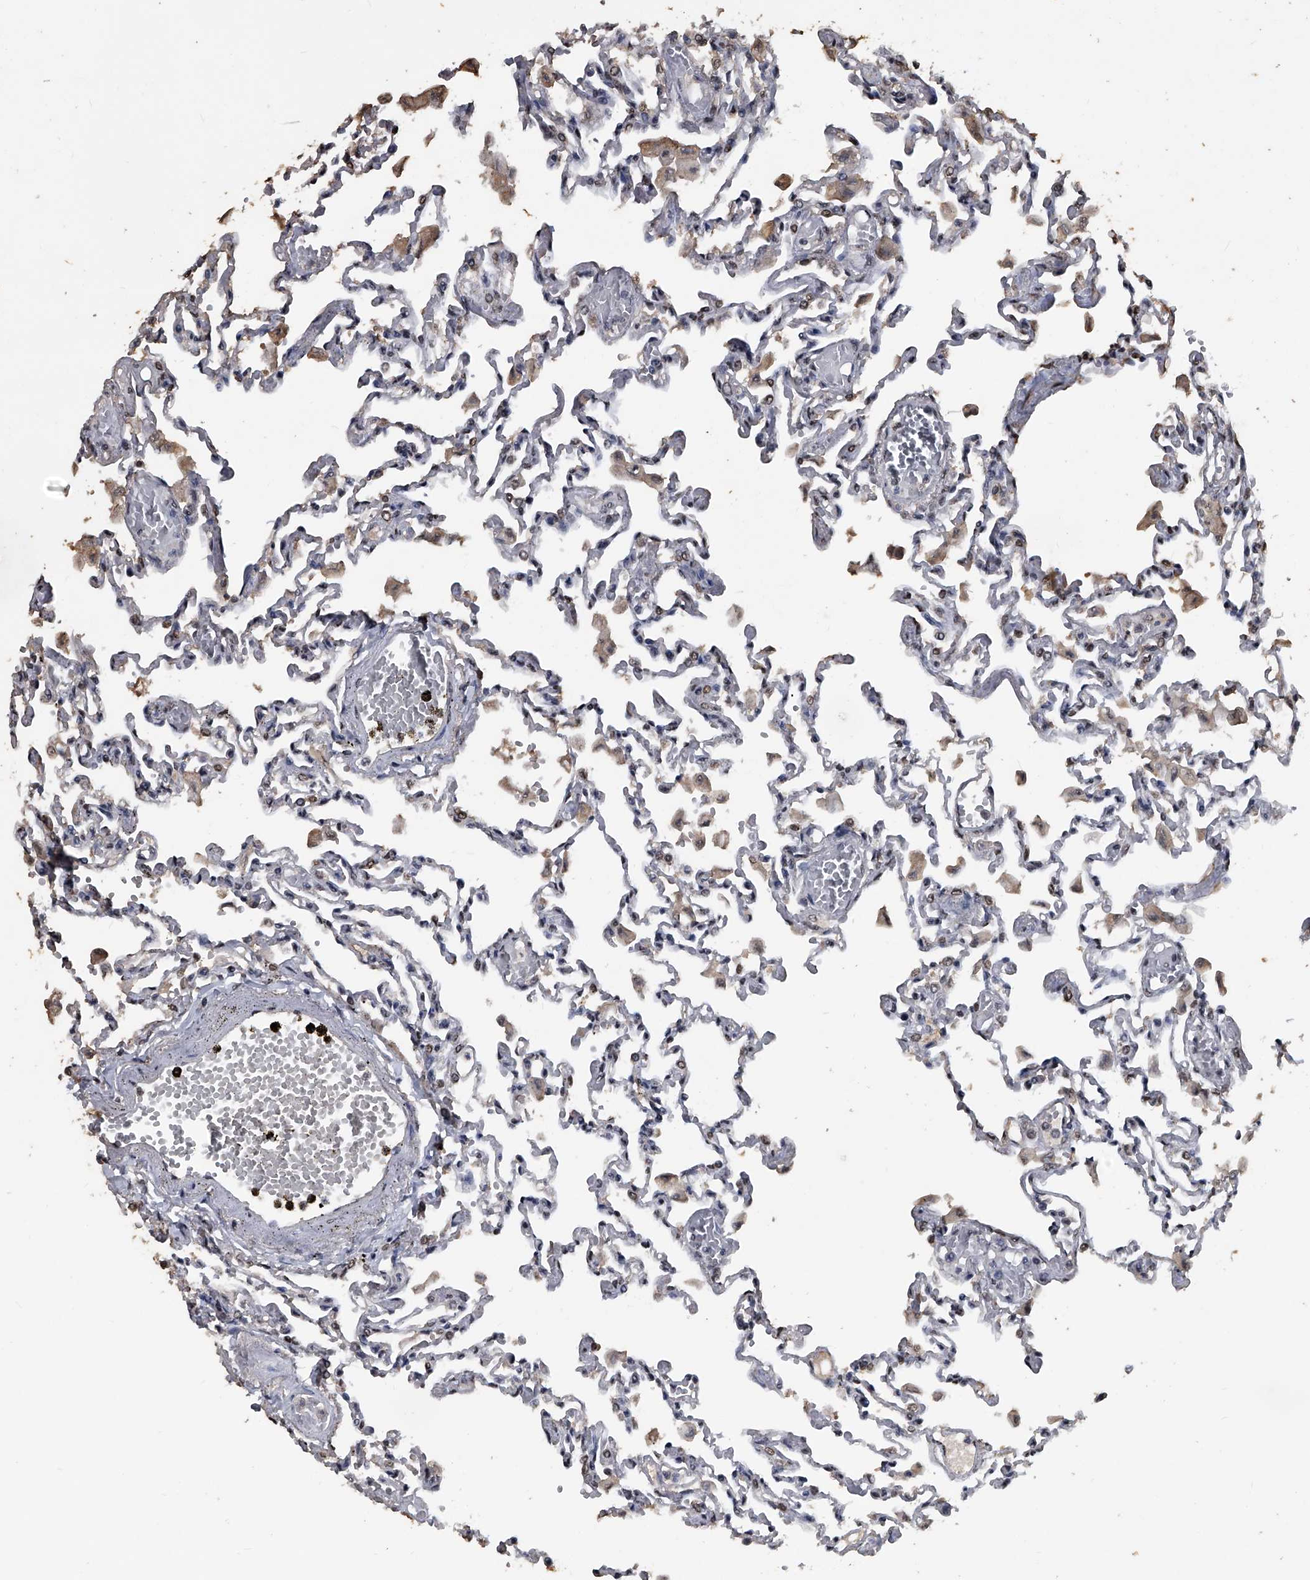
{"staining": {"intensity": "weak", "quantity": "<25%", "location": "cytoplasmic/membranous"}, "tissue": "lung", "cell_type": "Alveolar cells", "image_type": "normal", "snomed": [{"axis": "morphology", "description": "Normal tissue, NOS"}, {"axis": "topography", "description": "Bronchus"}, {"axis": "topography", "description": "Lung"}], "caption": "IHC micrograph of benign lung: human lung stained with DAB shows no significant protein expression in alveolar cells.", "gene": "MATR3", "patient": {"sex": "female", "age": 49}}